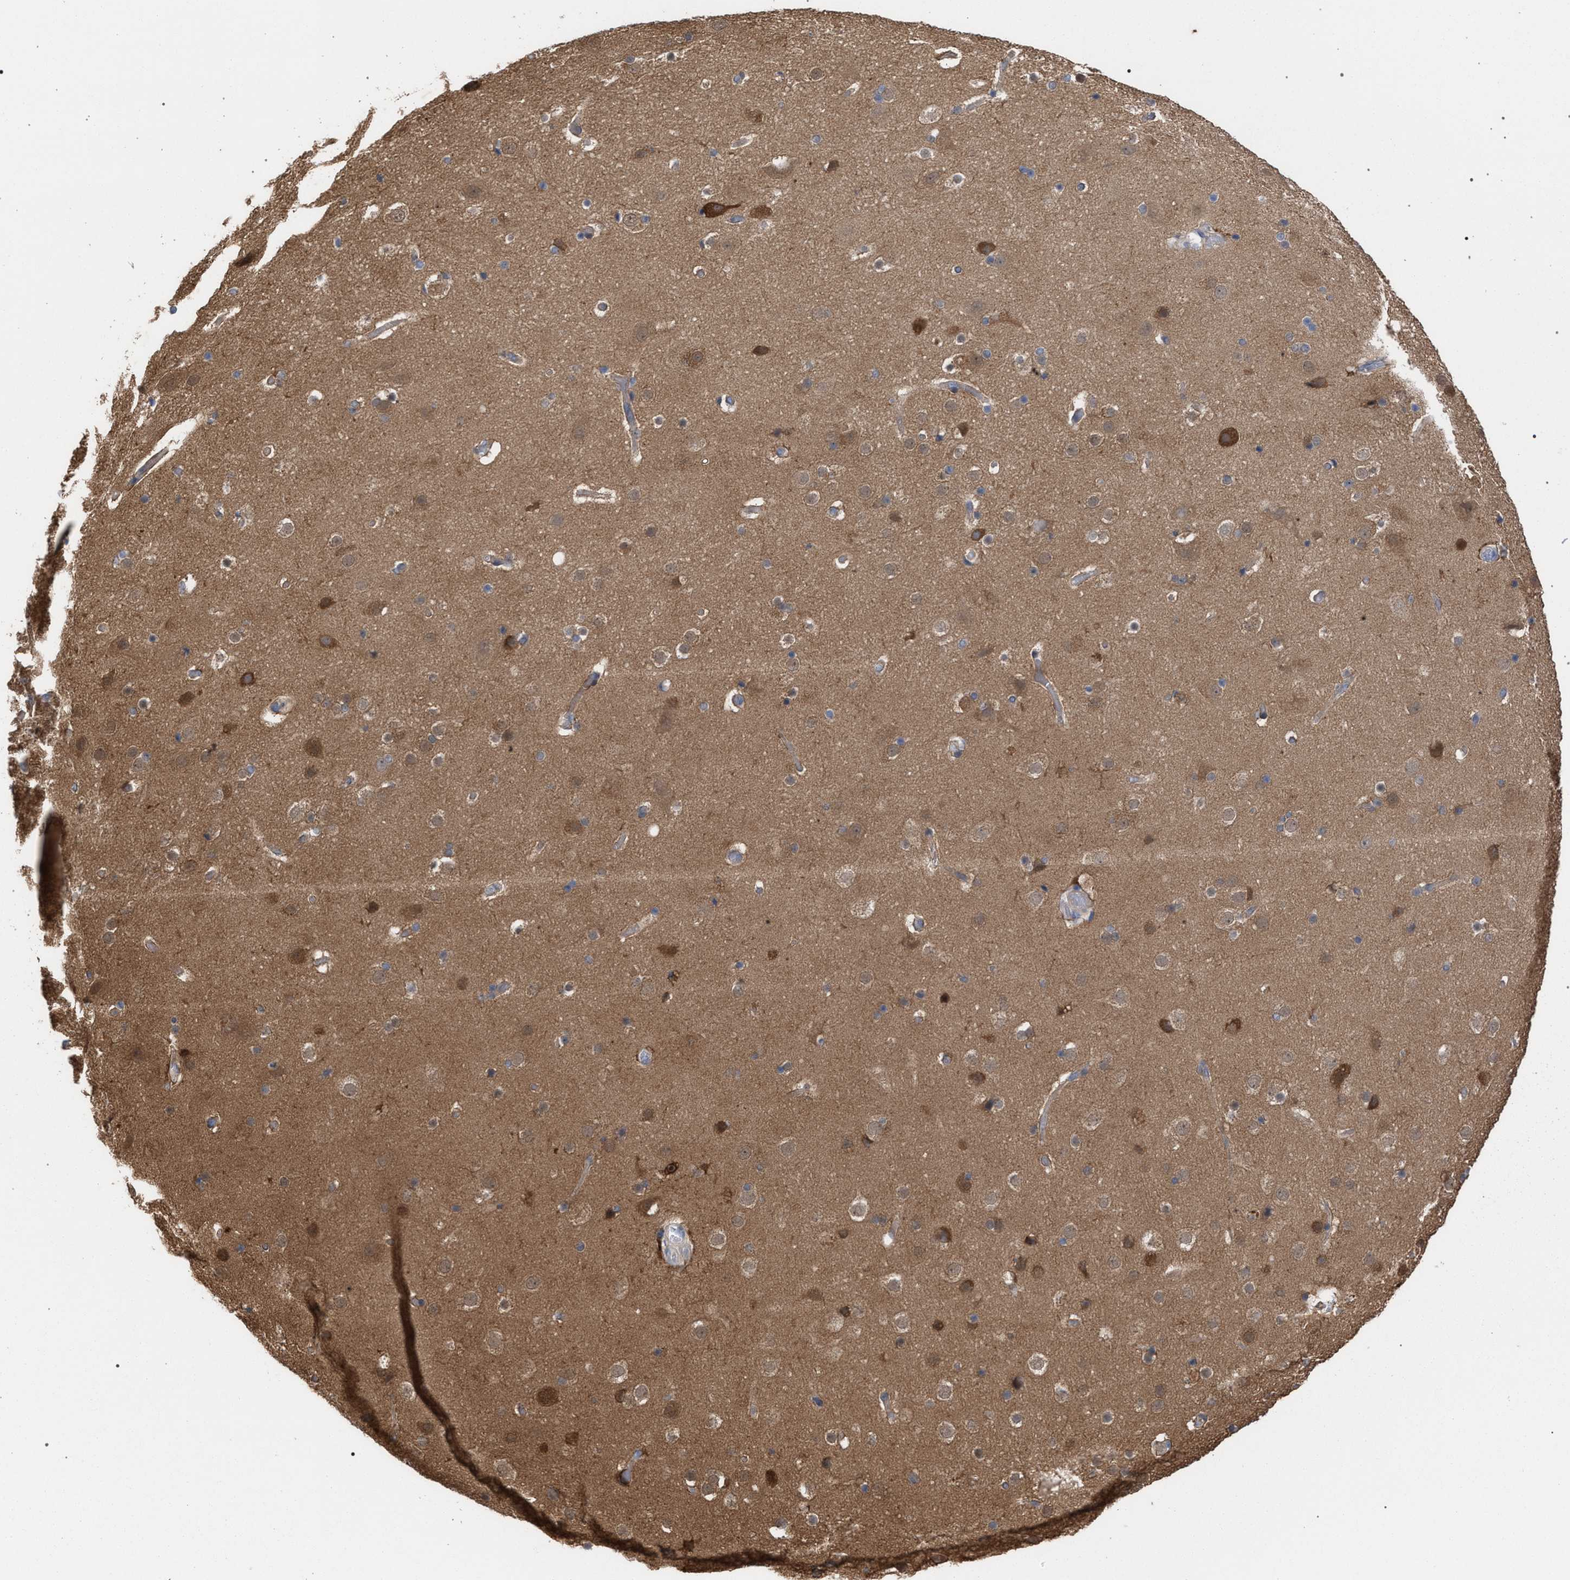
{"staining": {"intensity": "weak", "quantity": "25%-75%", "location": "cytoplasmic/membranous"}, "tissue": "cerebral cortex", "cell_type": "Endothelial cells", "image_type": "normal", "snomed": [{"axis": "morphology", "description": "Normal tissue, NOS"}, {"axis": "topography", "description": "Cerebral cortex"}], "caption": "DAB immunohistochemical staining of normal human cerebral cortex reveals weak cytoplasmic/membranous protein staining in about 25%-75% of endothelial cells. (IHC, brightfield microscopy, high magnification).", "gene": "FHOD3", "patient": {"sex": "male", "age": 57}}